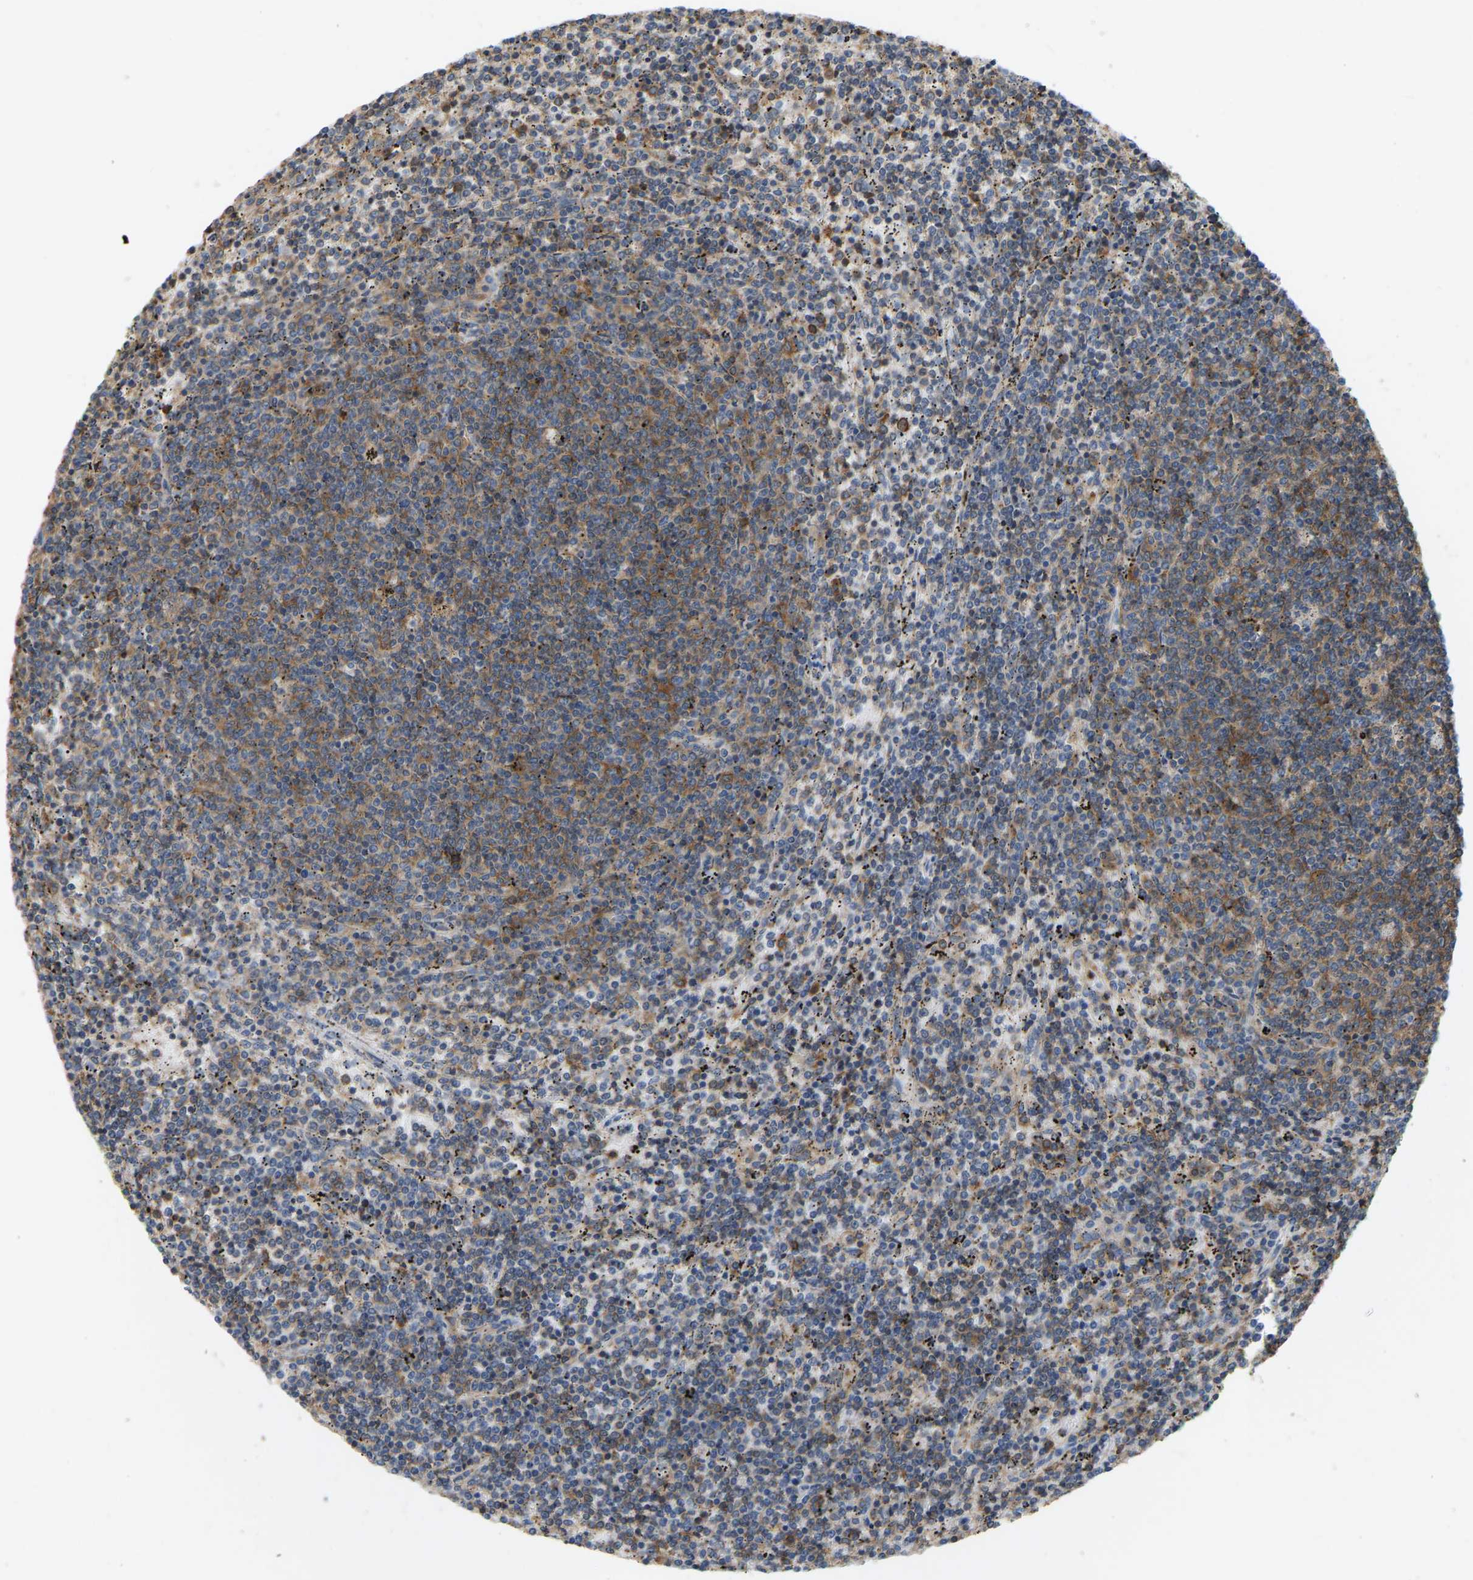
{"staining": {"intensity": "moderate", "quantity": ">75%", "location": "cytoplasmic/membranous"}, "tissue": "lymphoma", "cell_type": "Tumor cells", "image_type": "cancer", "snomed": [{"axis": "morphology", "description": "Malignant lymphoma, non-Hodgkin's type, Low grade"}, {"axis": "topography", "description": "Spleen"}], "caption": "Moderate cytoplasmic/membranous staining for a protein is seen in approximately >75% of tumor cells of lymphoma using immunohistochemistry (IHC).", "gene": "RPS6KB2", "patient": {"sex": "female", "age": 50}}